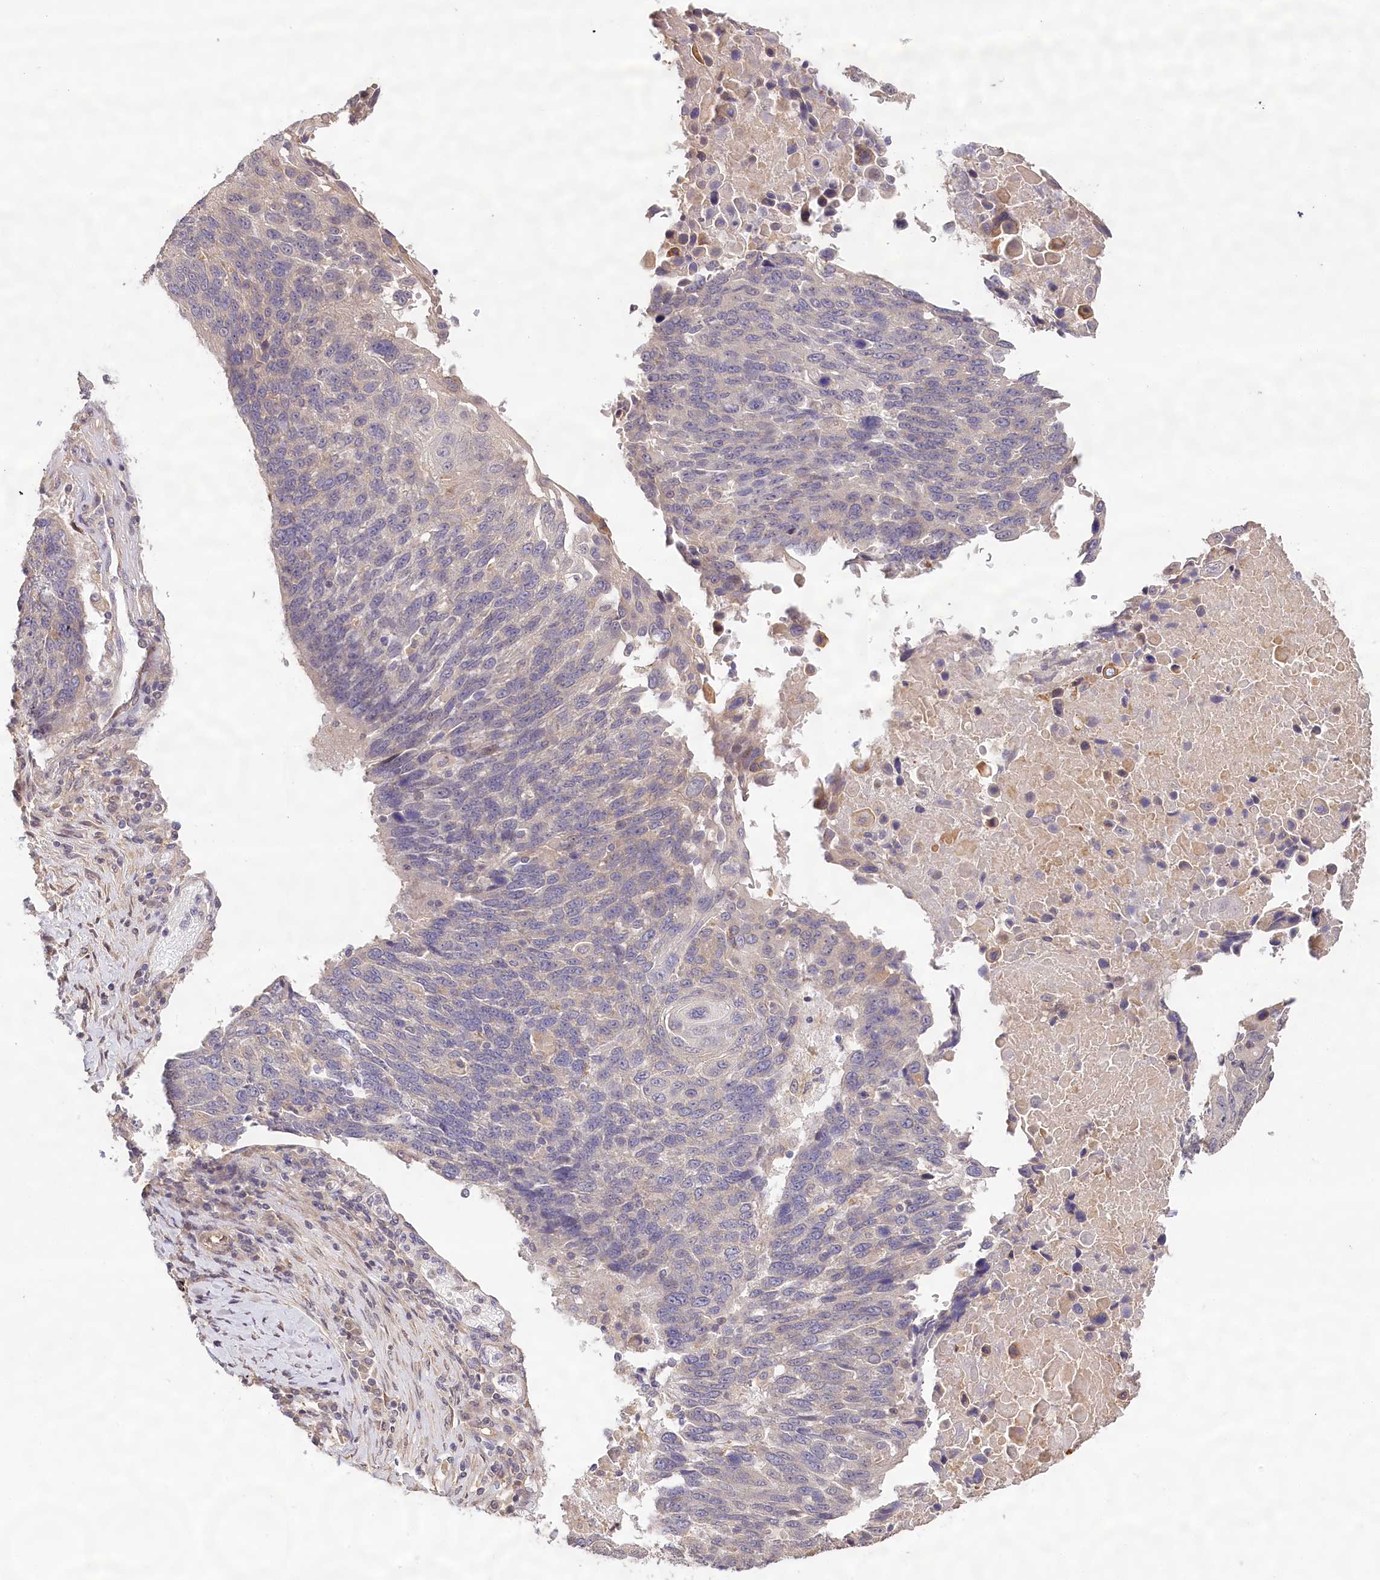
{"staining": {"intensity": "negative", "quantity": "none", "location": "none"}, "tissue": "lung cancer", "cell_type": "Tumor cells", "image_type": "cancer", "snomed": [{"axis": "morphology", "description": "Squamous cell carcinoma, NOS"}, {"axis": "topography", "description": "Lung"}], "caption": "There is no significant staining in tumor cells of lung cancer (squamous cell carcinoma).", "gene": "LSS", "patient": {"sex": "male", "age": 66}}